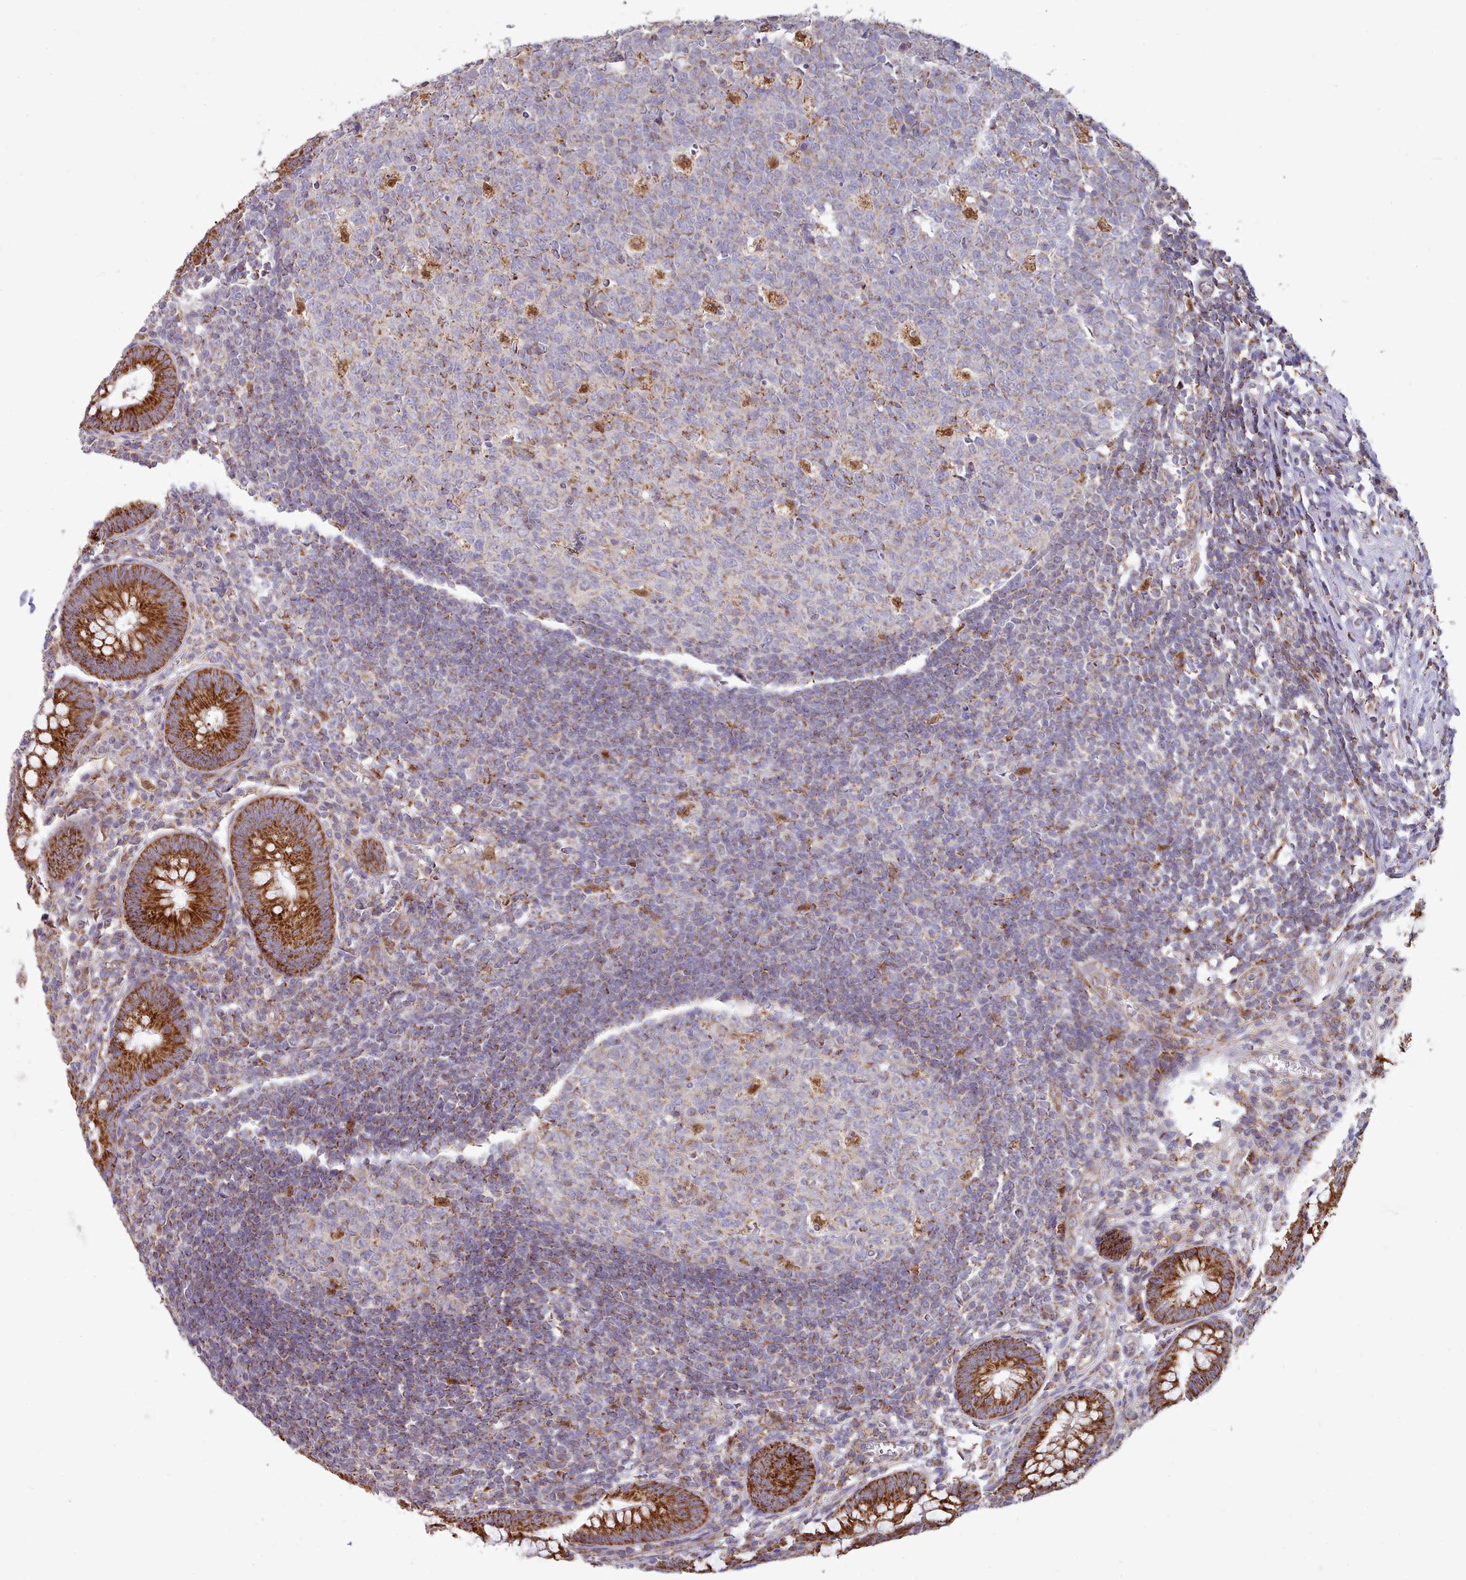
{"staining": {"intensity": "strong", "quantity": ">75%", "location": "cytoplasmic/membranous"}, "tissue": "appendix", "cell_type": "Glandular cells", "image_type": "normal", "snomed": [{"axis": "morphology", "description": "Normal tissue, NOS"}, {"axis": "topography", "description": "Appendix"}], "caption": "The image reveals immunohistochemical staining of normal appendix. There is strong cytoplasmic/membranous staining is seen in approximately >75% of glandular cells.", "gene": "HSDL2", "patient": {"sex": "male", "age": 56}}